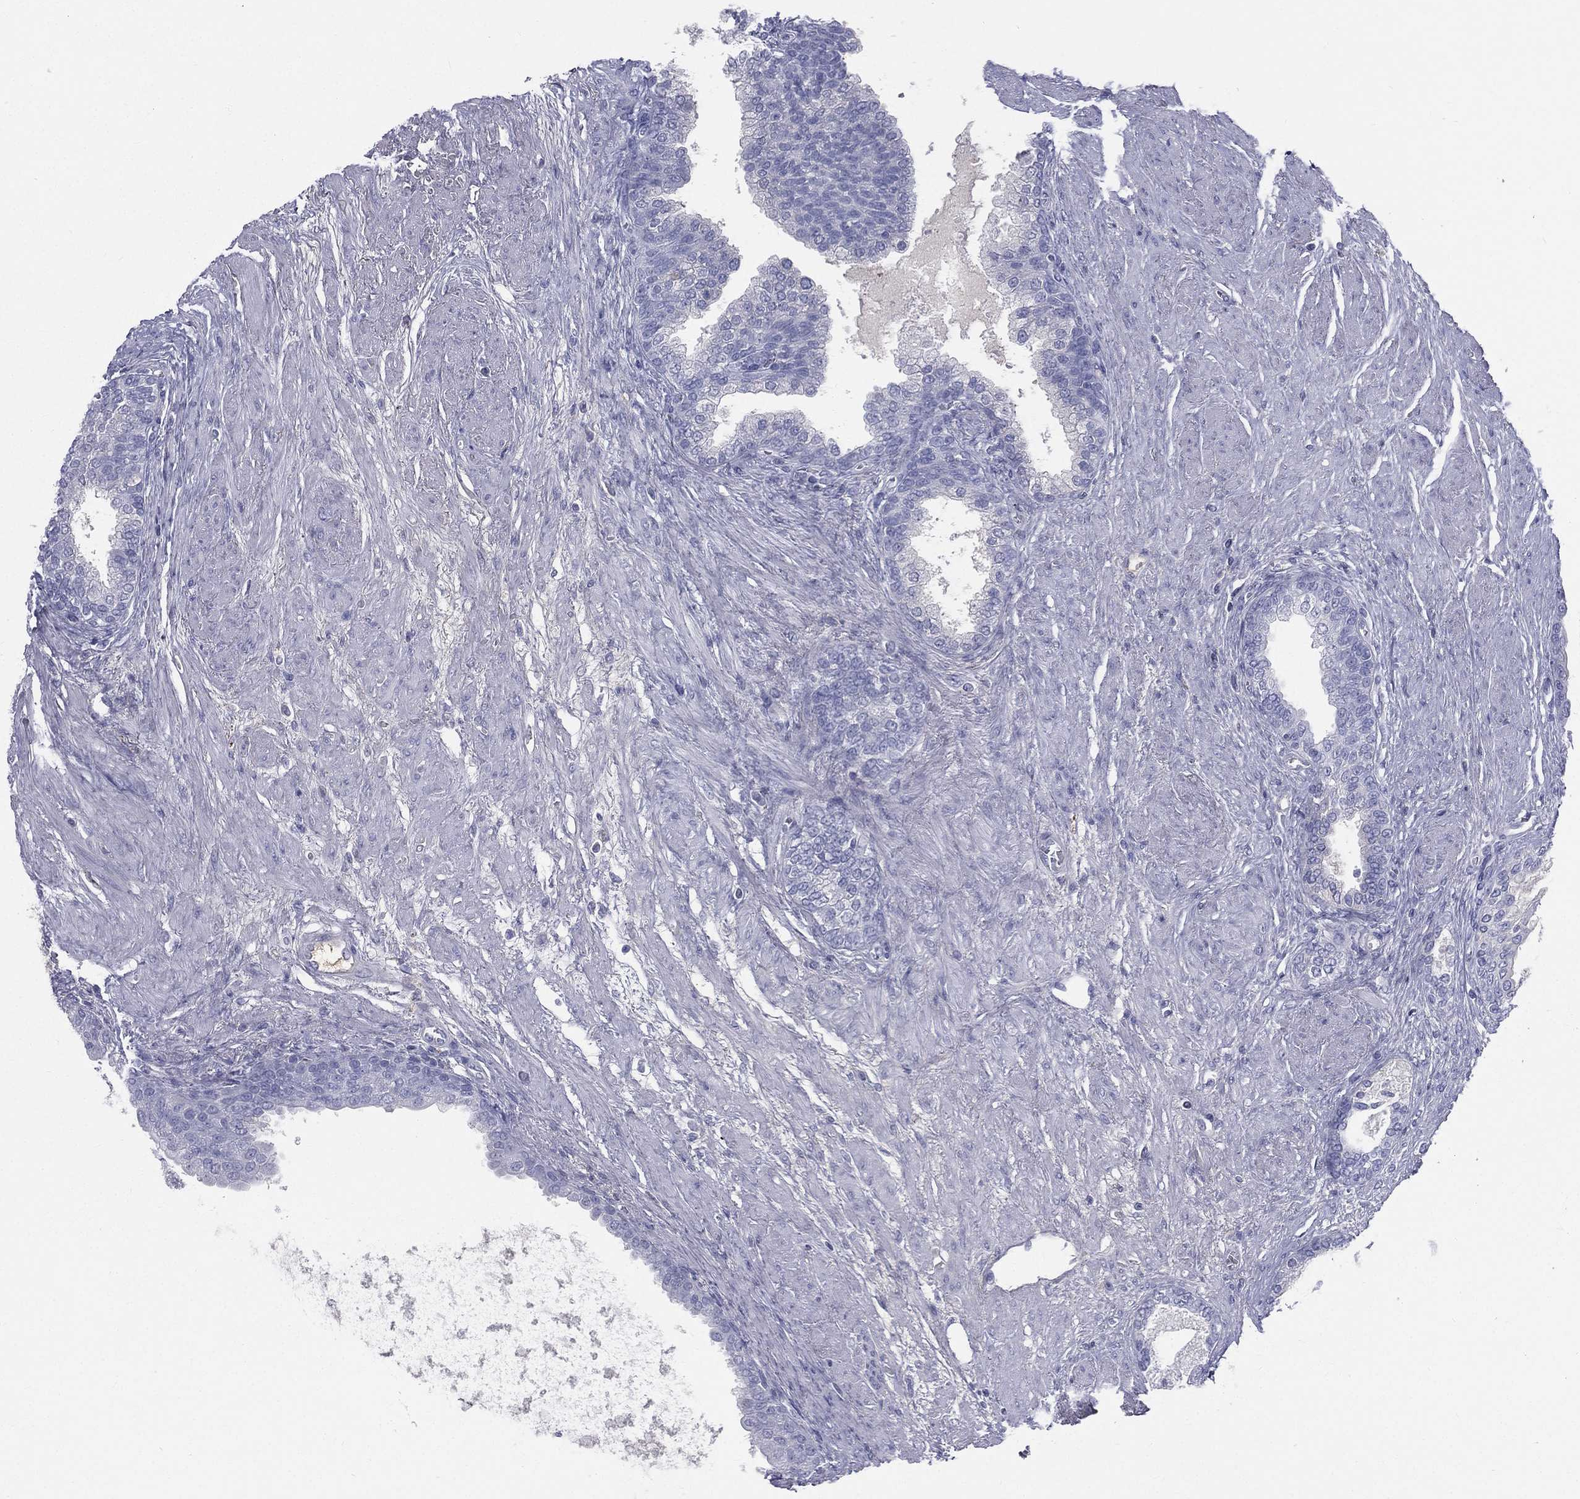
{"staining": {"intensity": "negative", "quantity": "none", "location": "none"}, "tissue": "prostate cancer", "cell_type": "Tumor cells", "image_type": "cancer", "snomed": [{"axis": "morphology", "description": "Adenocarcinoma, NOS"}, {"axis": "topography", "description": "Prostate and seminal vesicle, NOS"}, {"axis": "topography", "description": "Prostate"}], "caption": "There is no significant positivity in tumor cells of prostate adenocarcinoma.", "gene": "HP", "patient": {"sex": "male", "age": 62}}